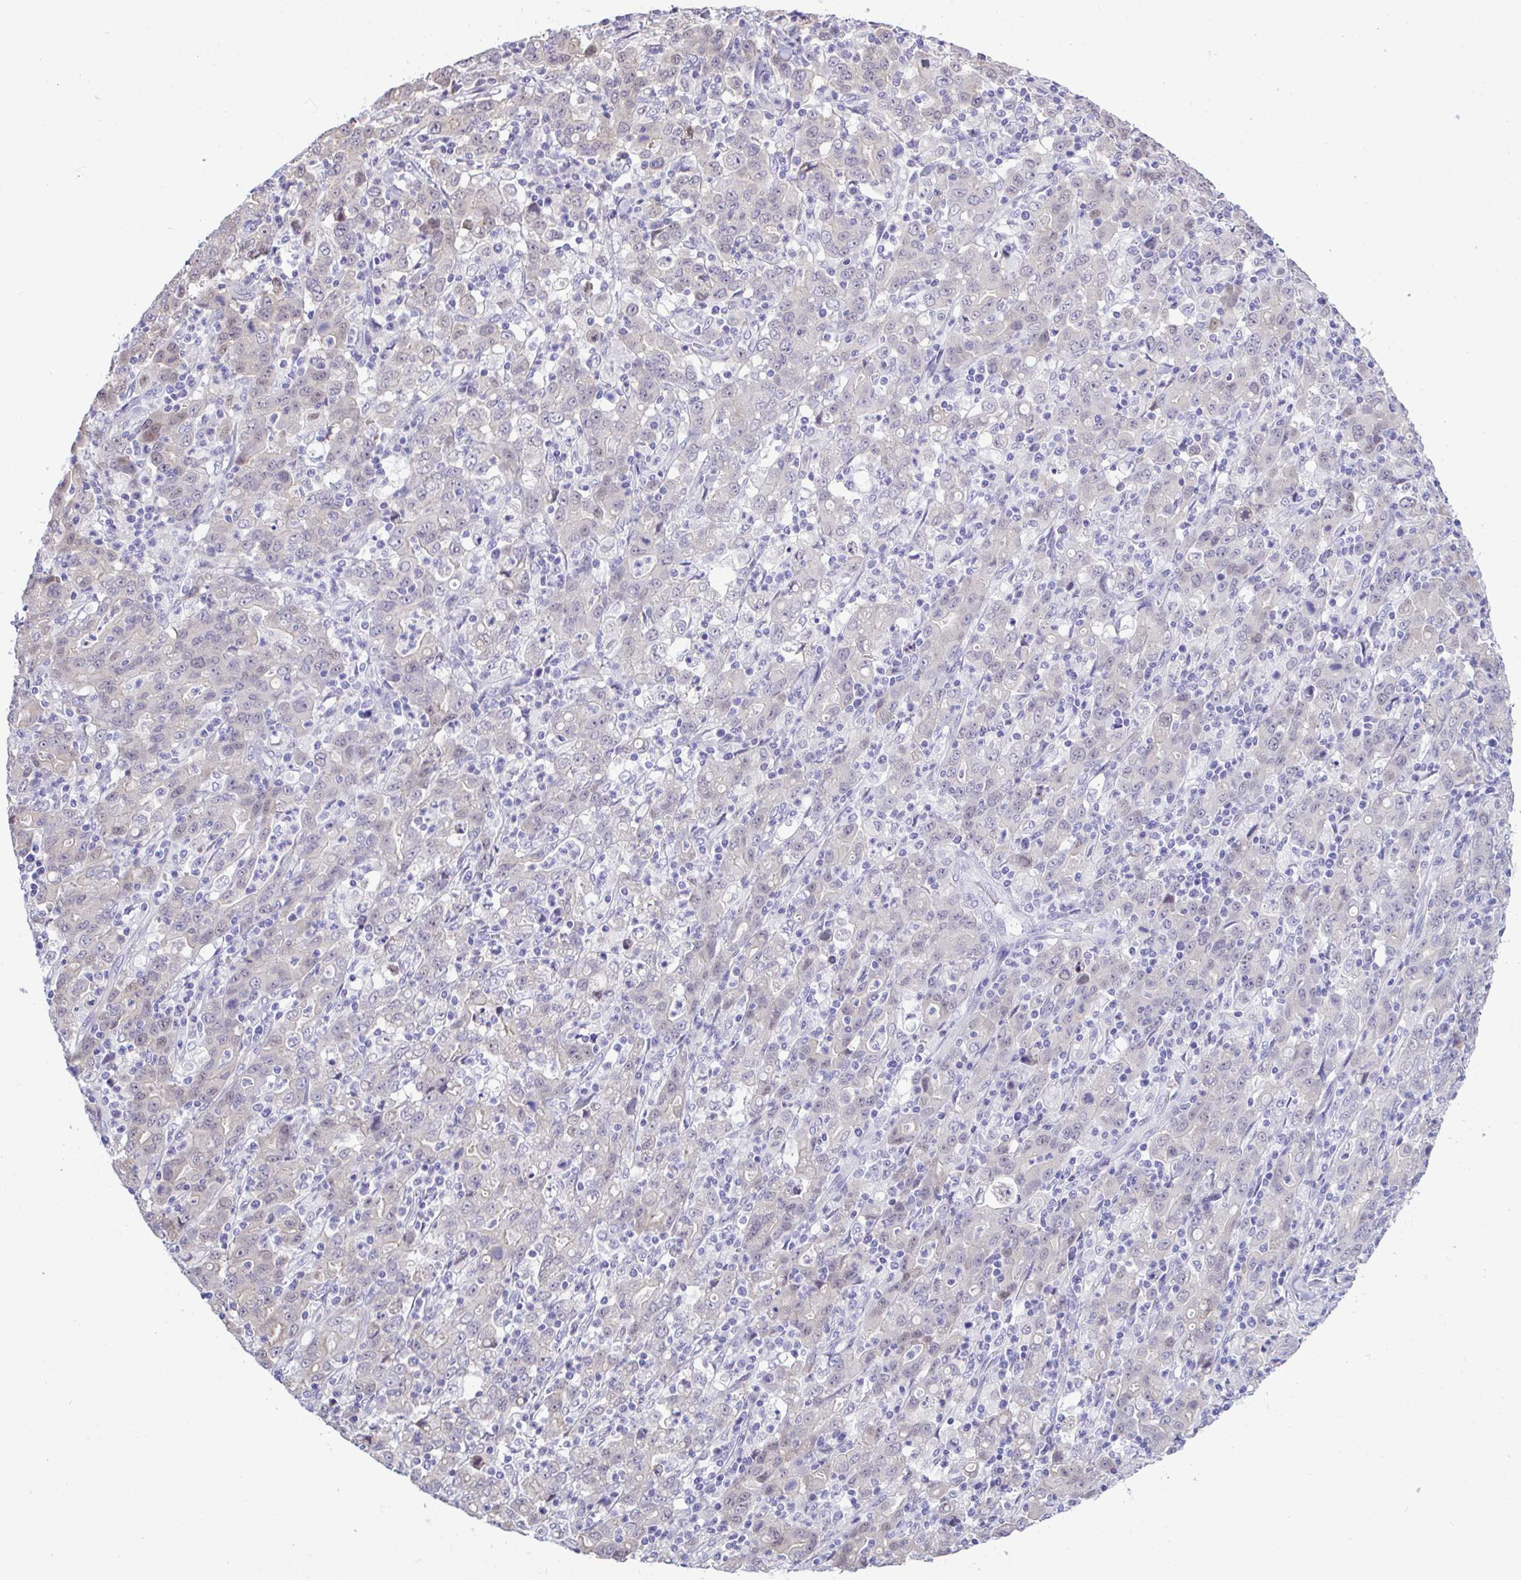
{"staining": {"intensity": "weak", "quantity": "<25%", "location": "nuclear"}, "tissue": "stomach cancer", "cell_type": "Tumor cells", "image_type": "cancer", "snomed": [{"axis": "morphology", "description": "Adenocarcinoma, NOS"}, {"axis": "topography", "description": "Stomach, upper"}], "caption": "The micrograph displays no staining of tumor cells in stomach adenocarcinoma. The staining is performed using DAB (3,3'-diaminobenzidine) brown chromogen with nuclei counter-stained in using hematoxylin.", "gene": "ZNF485", "patient": {"sex": "male", "age": 69}}